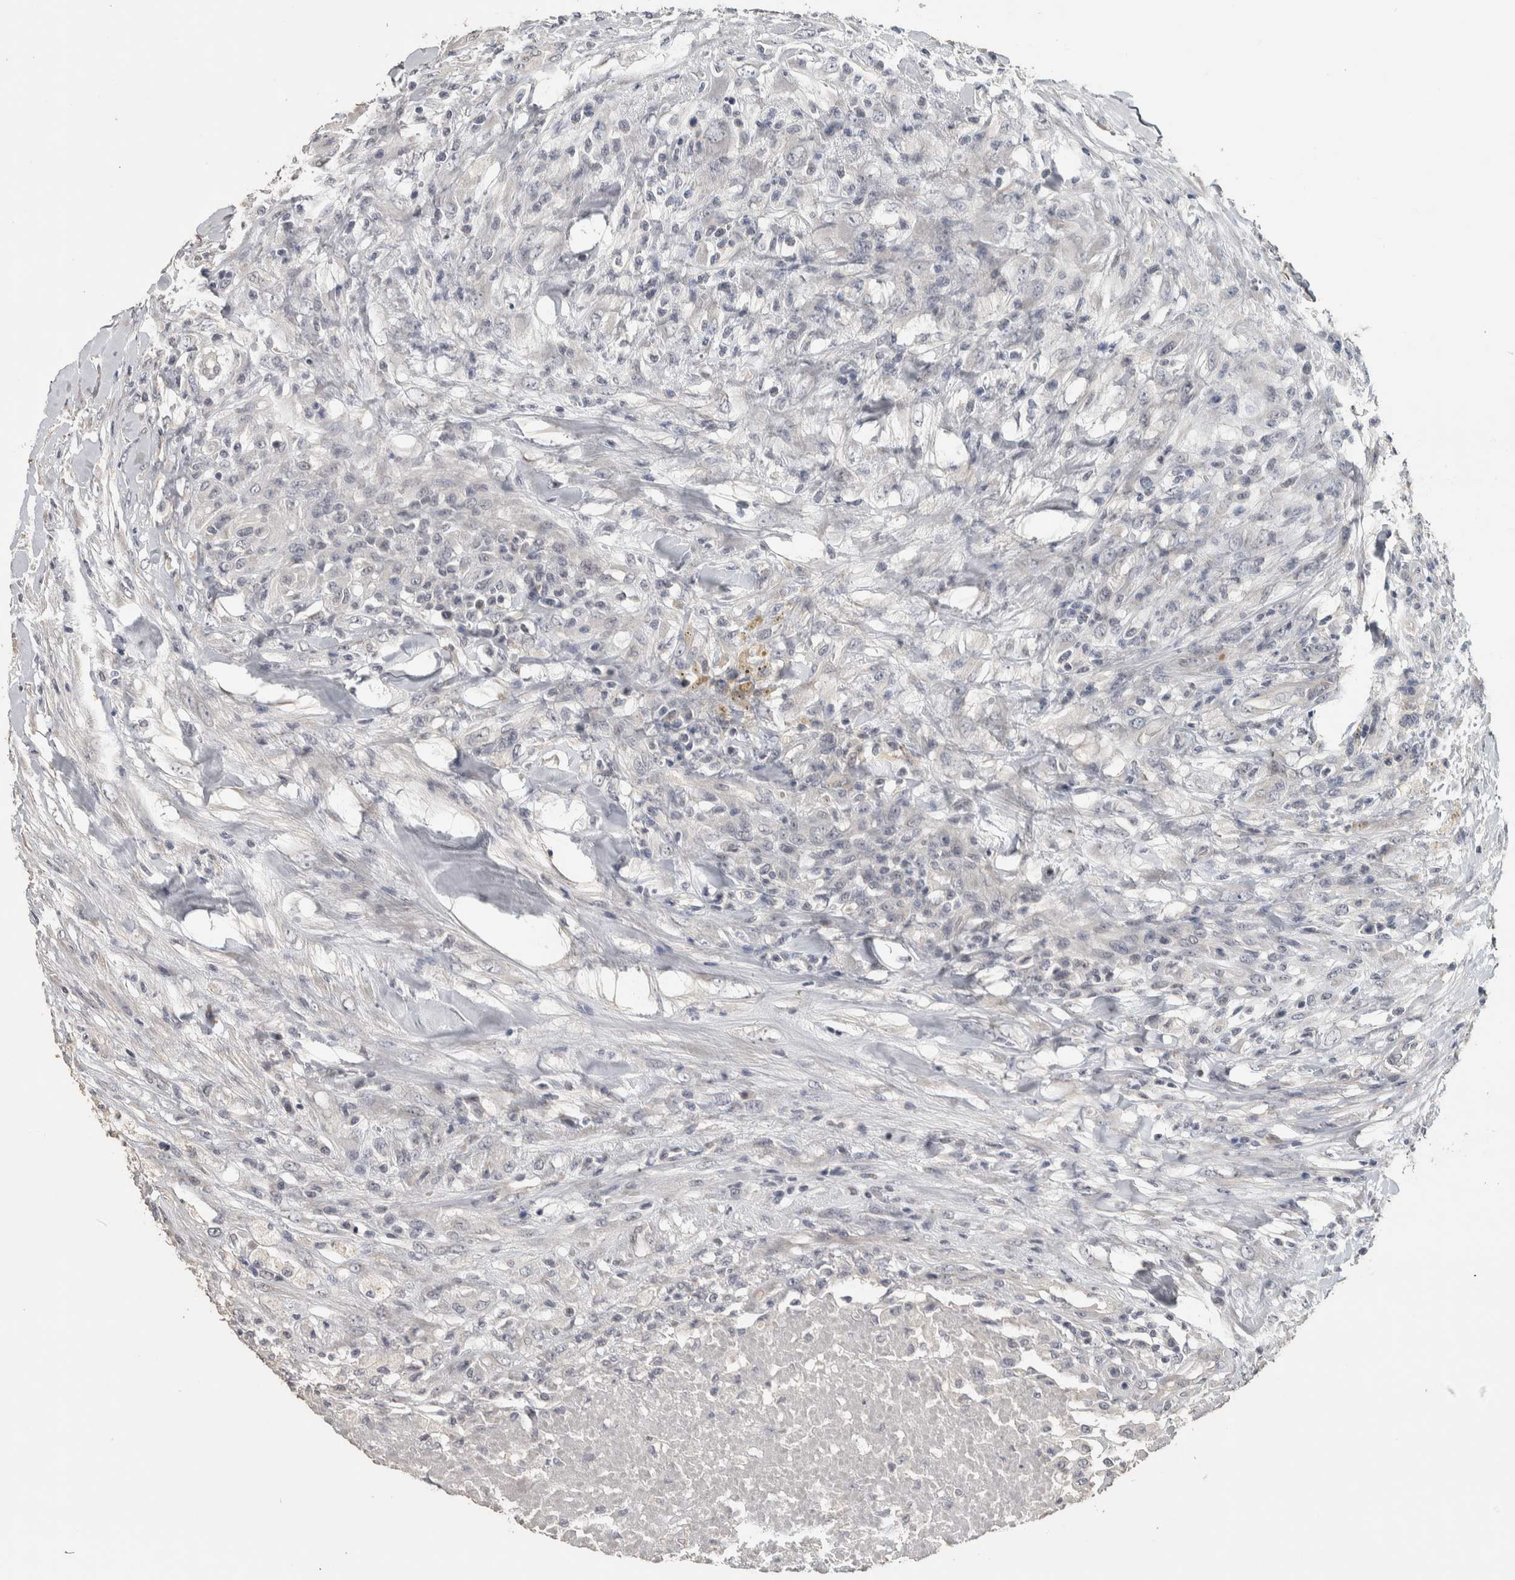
{"staining": {"intensity": "negative", "quantity": "none", "location": "none"}, "tissue": "testis cancer", "cell_type": "Tumor cells", "image_type": "cancer", "snomed": [{"axis": "morphology", "description": "Seminoma, NOS"}, {"axis": "topography", "description": "Testis"}], "caption": "Immunohistochemical staining of human testis seminoma displays no significant staining in tumor cells.", "gene": "NECAB1", "patient": {"sex": "male", "age": 59}}